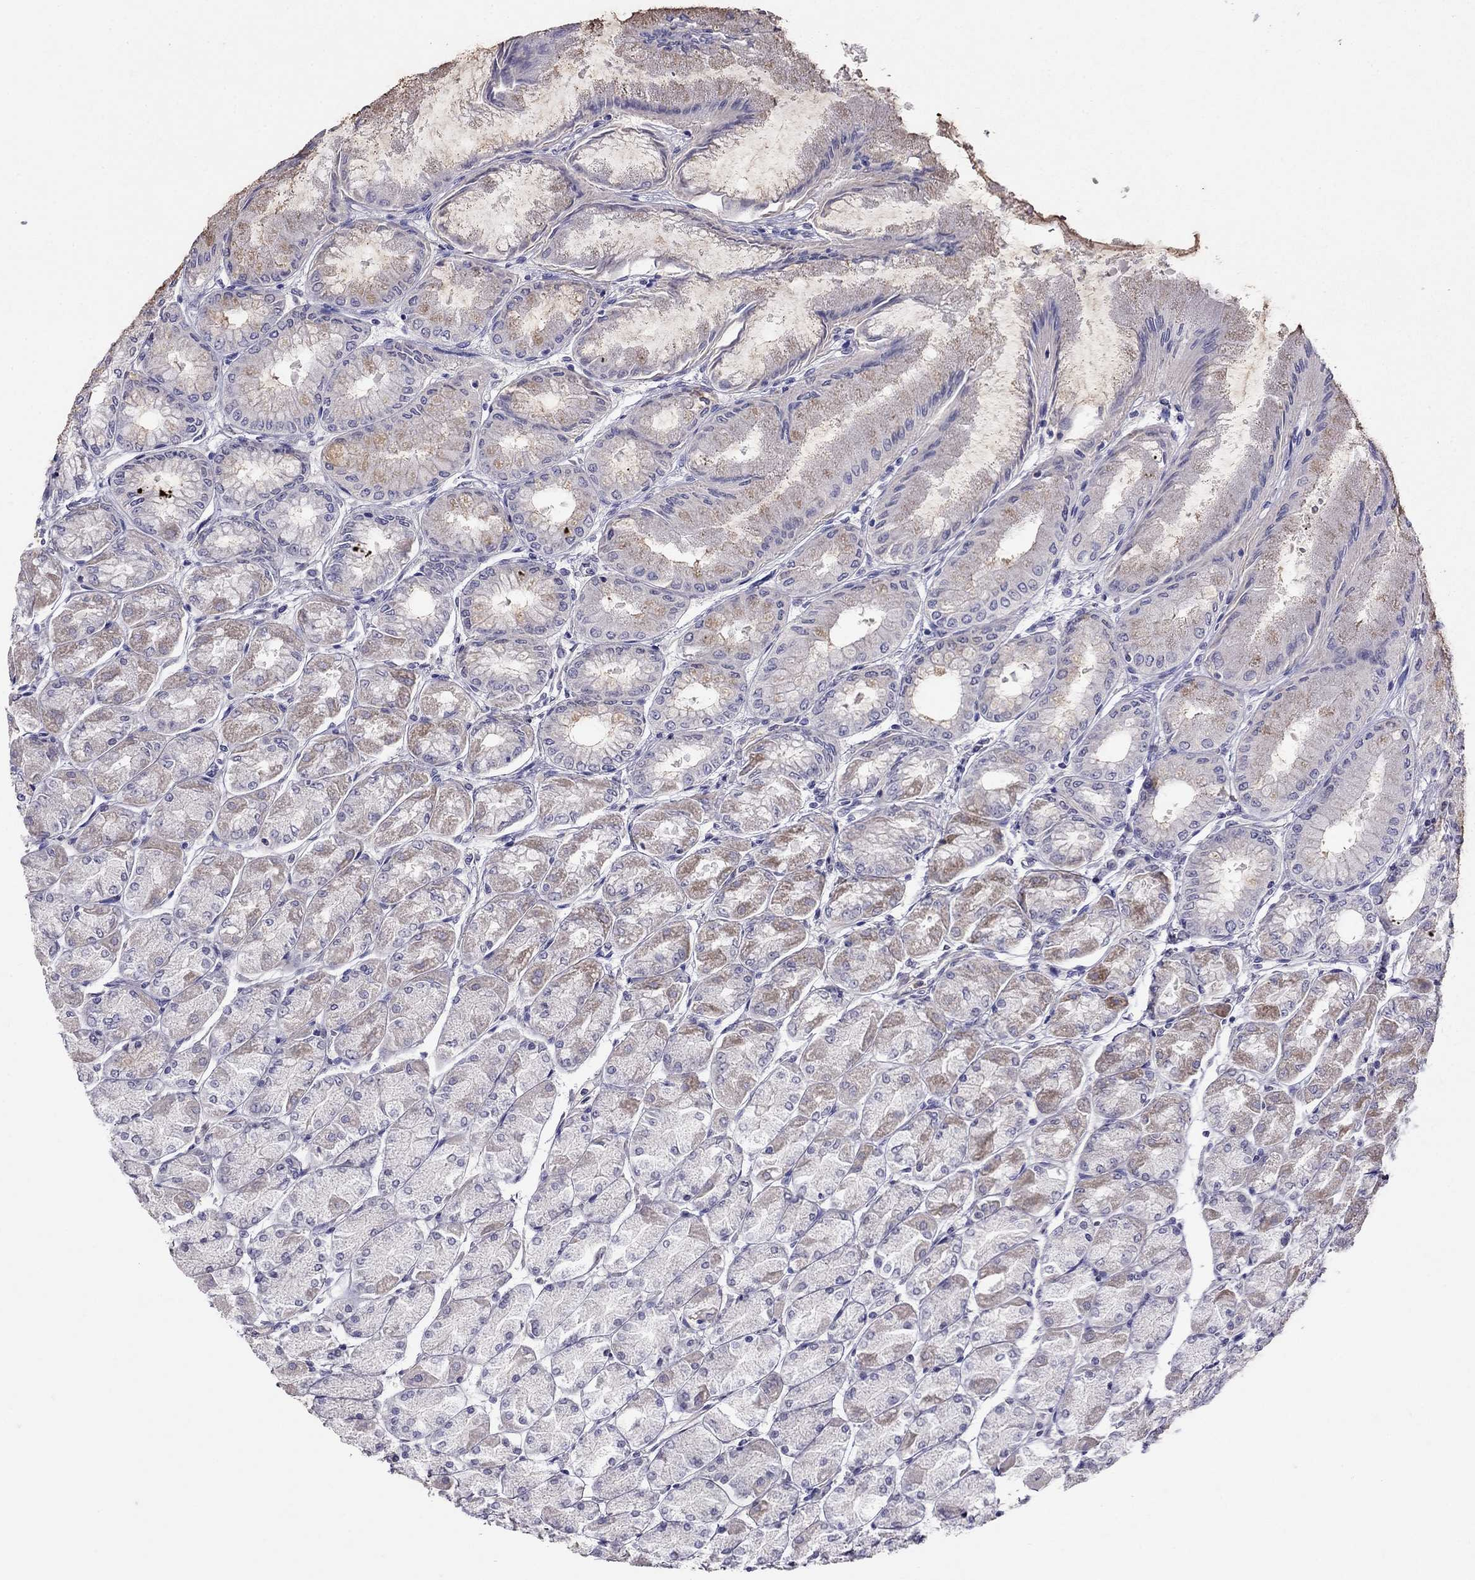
{"staining": {"intensity": "weak", "quantity": "25%-75%", "location": "cytoplasmic/membranous"}, "tissue": "stomach", "cell_type": "Glandular cells", "image_type": "normal", "snomed": [{"axis": "morphology", "description": "Normal tissue, NOS"}, {"axis": "topography", "description": "Stomach, upper"}], "caption": "Immunohistochemical staining of unremarkable stomach displays low levels of weak cytoplasmic/membranous staining in approximately 25%-75% of glandular cells. The staining was performed using DAB (3,3'-diaminobenzidine) to visualize the protein expression in brown, while the nuclei were stained in blue with hematoxylin (Magnification: 20x).", "gene": "SPINT4", "patient": {"sex": "male", "age": 60}}